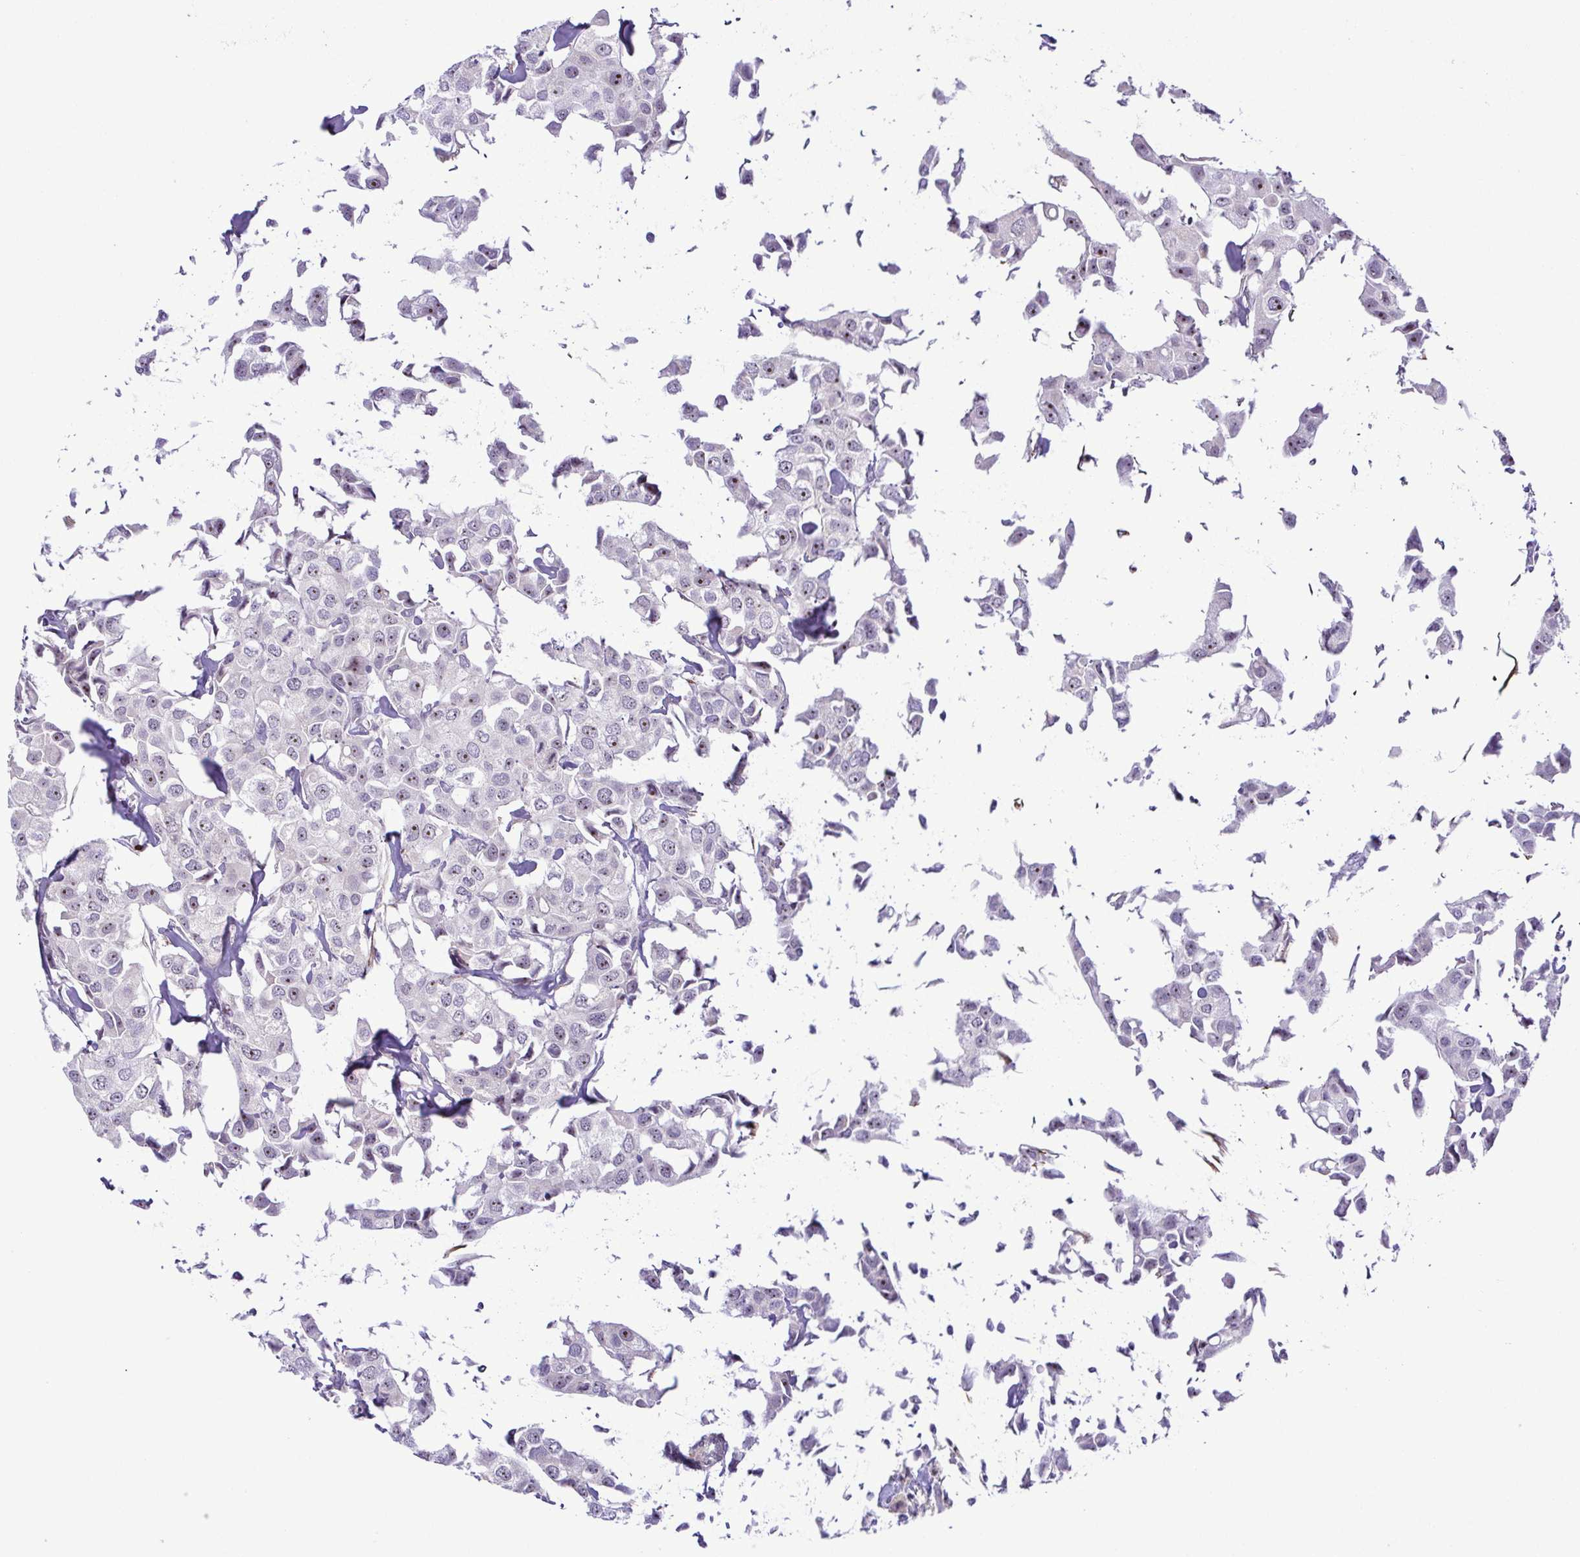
{"staining": {"intensity": "weak", "quantity": "25%-75%", "location": "nuclear"}, "tissue": "breast cancer", "cell_type": "Tumor cells", "image_type": "cancer", "snomed": [{"axis": "morphology", "description": "Duct carcinoma"}, {"axis": "topography", "description": "Breast"}], "caption": "A photomicrograph showing weak nuclear positivity in about 25%-75% of tumor cells in breast cancer, as visualized by brown immunohistochemical staining.", "gene": "RSL24D1", "patient": {"sex": "female", "age": 80}}